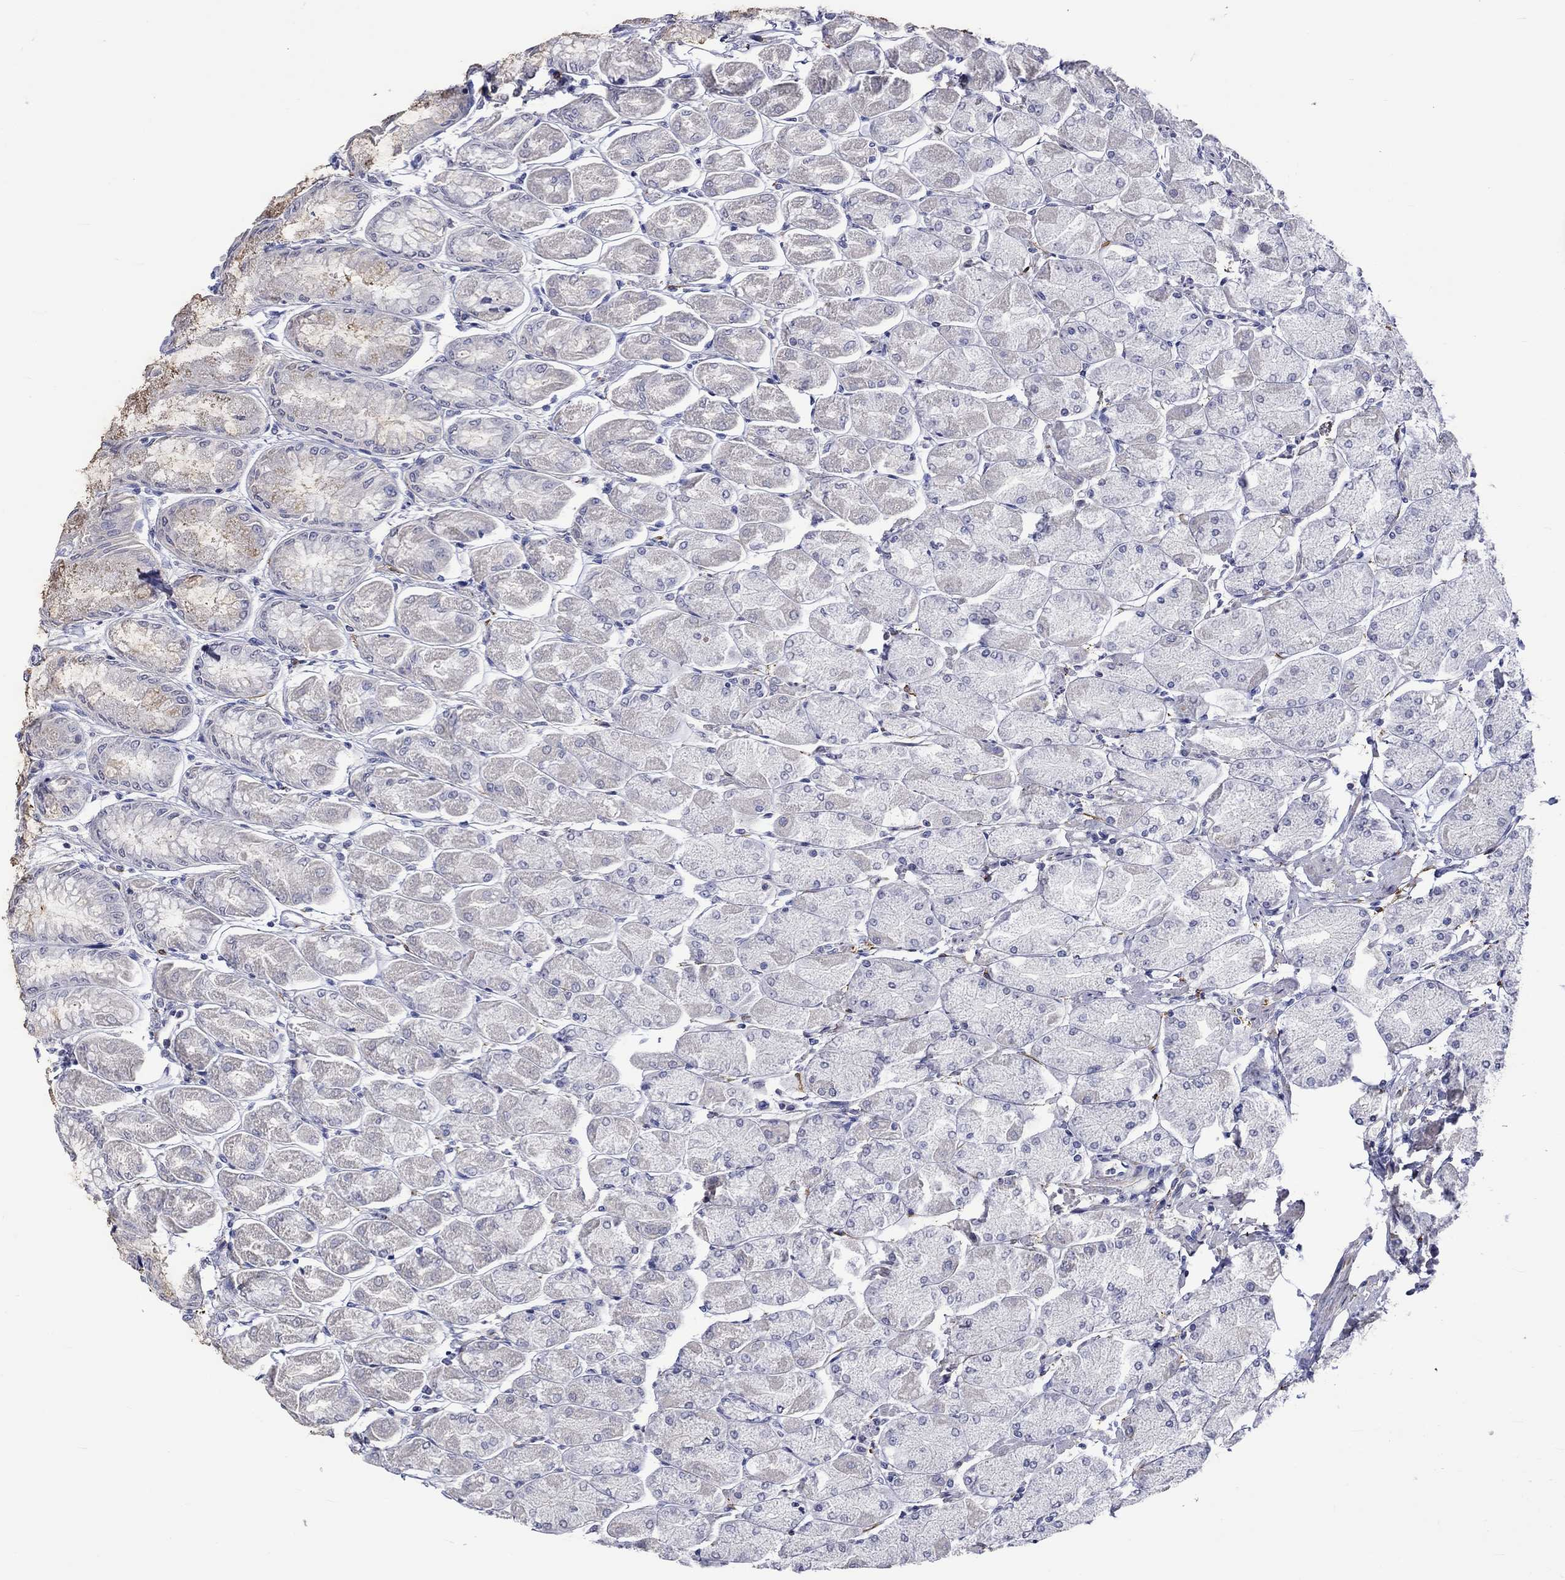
{"staining": {"intensity": "weak", "quantity": "25%-75%", "location": "cytoplasmic/membranous"}, "tissue": "stomach", "cell_type": "Glandular cells", "image_type": "normal", "snomed": [{"axis": "morphology", "description": "Normal tissue, NOS"}, {"axis": "topography", "description": "Stomach, upper"}], "caption": "Benign stomach was stained to show a protein in brown. There is low levels of weak cytoplasmic/membranous expression in about 25%-75% of glandular cells.", "gene": "CRYAB", "patient": {"sex": "male", "age": 60}}